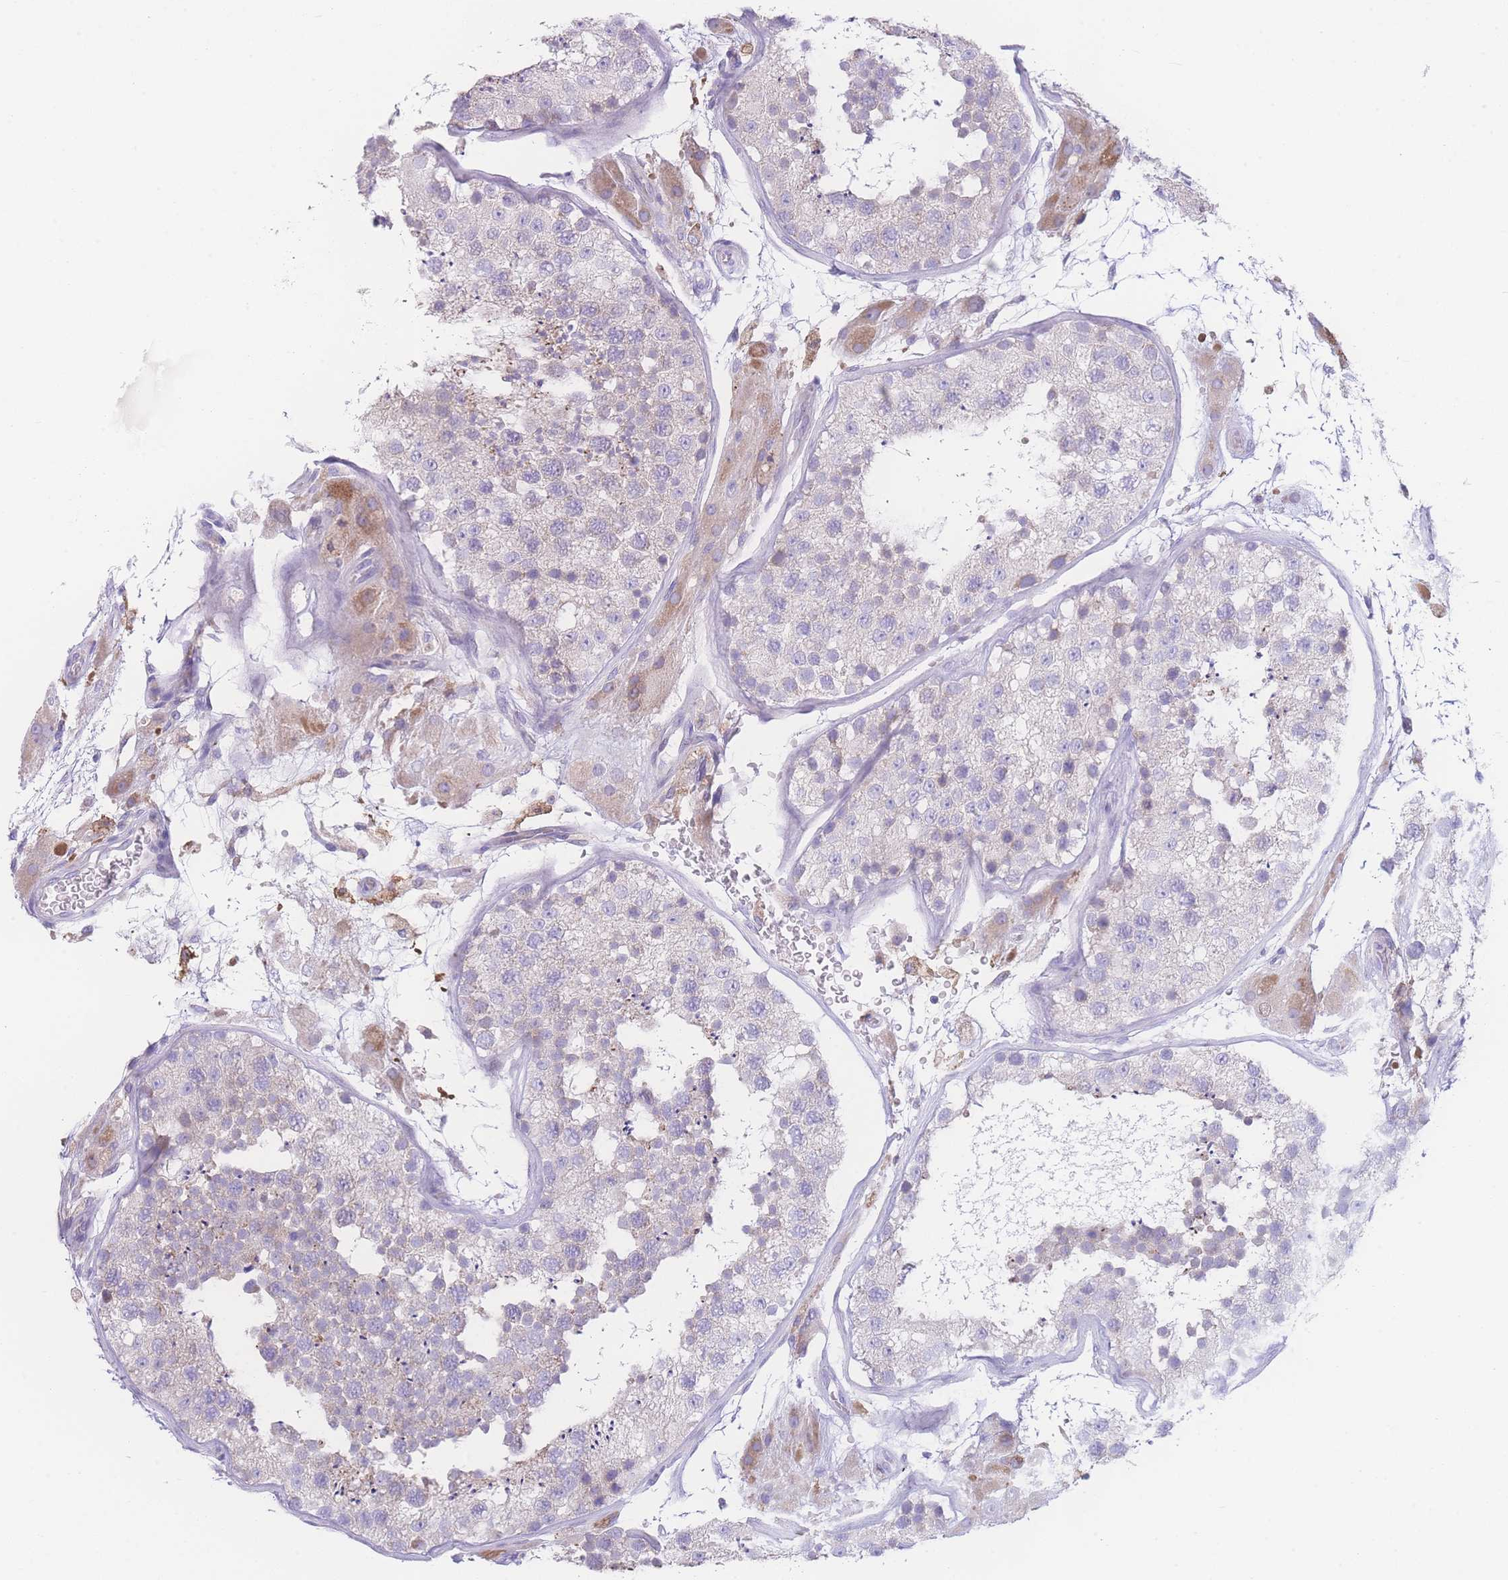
{"staining": {"intensity": "negative", "quantity": "none", "location": "none"}, "tissue": "testis", "cell_type": "Cells in seminiferous ducts", "image_type": "normal", "snomed": [{"axis": "morphology", "description": "Normal tissue, NOS"}, {"axis": "topography", "description": "Testis"}], "caption": "Immunohistochemistry (IHC) image of normal human testis stained for a protein (brown), which reveals no staining in cells in seminiferous ducts. (DAB immunohistochemistry, high magnification).", "gene": "NBEAL1", "patient": {"sex": "male", "age": 26}}